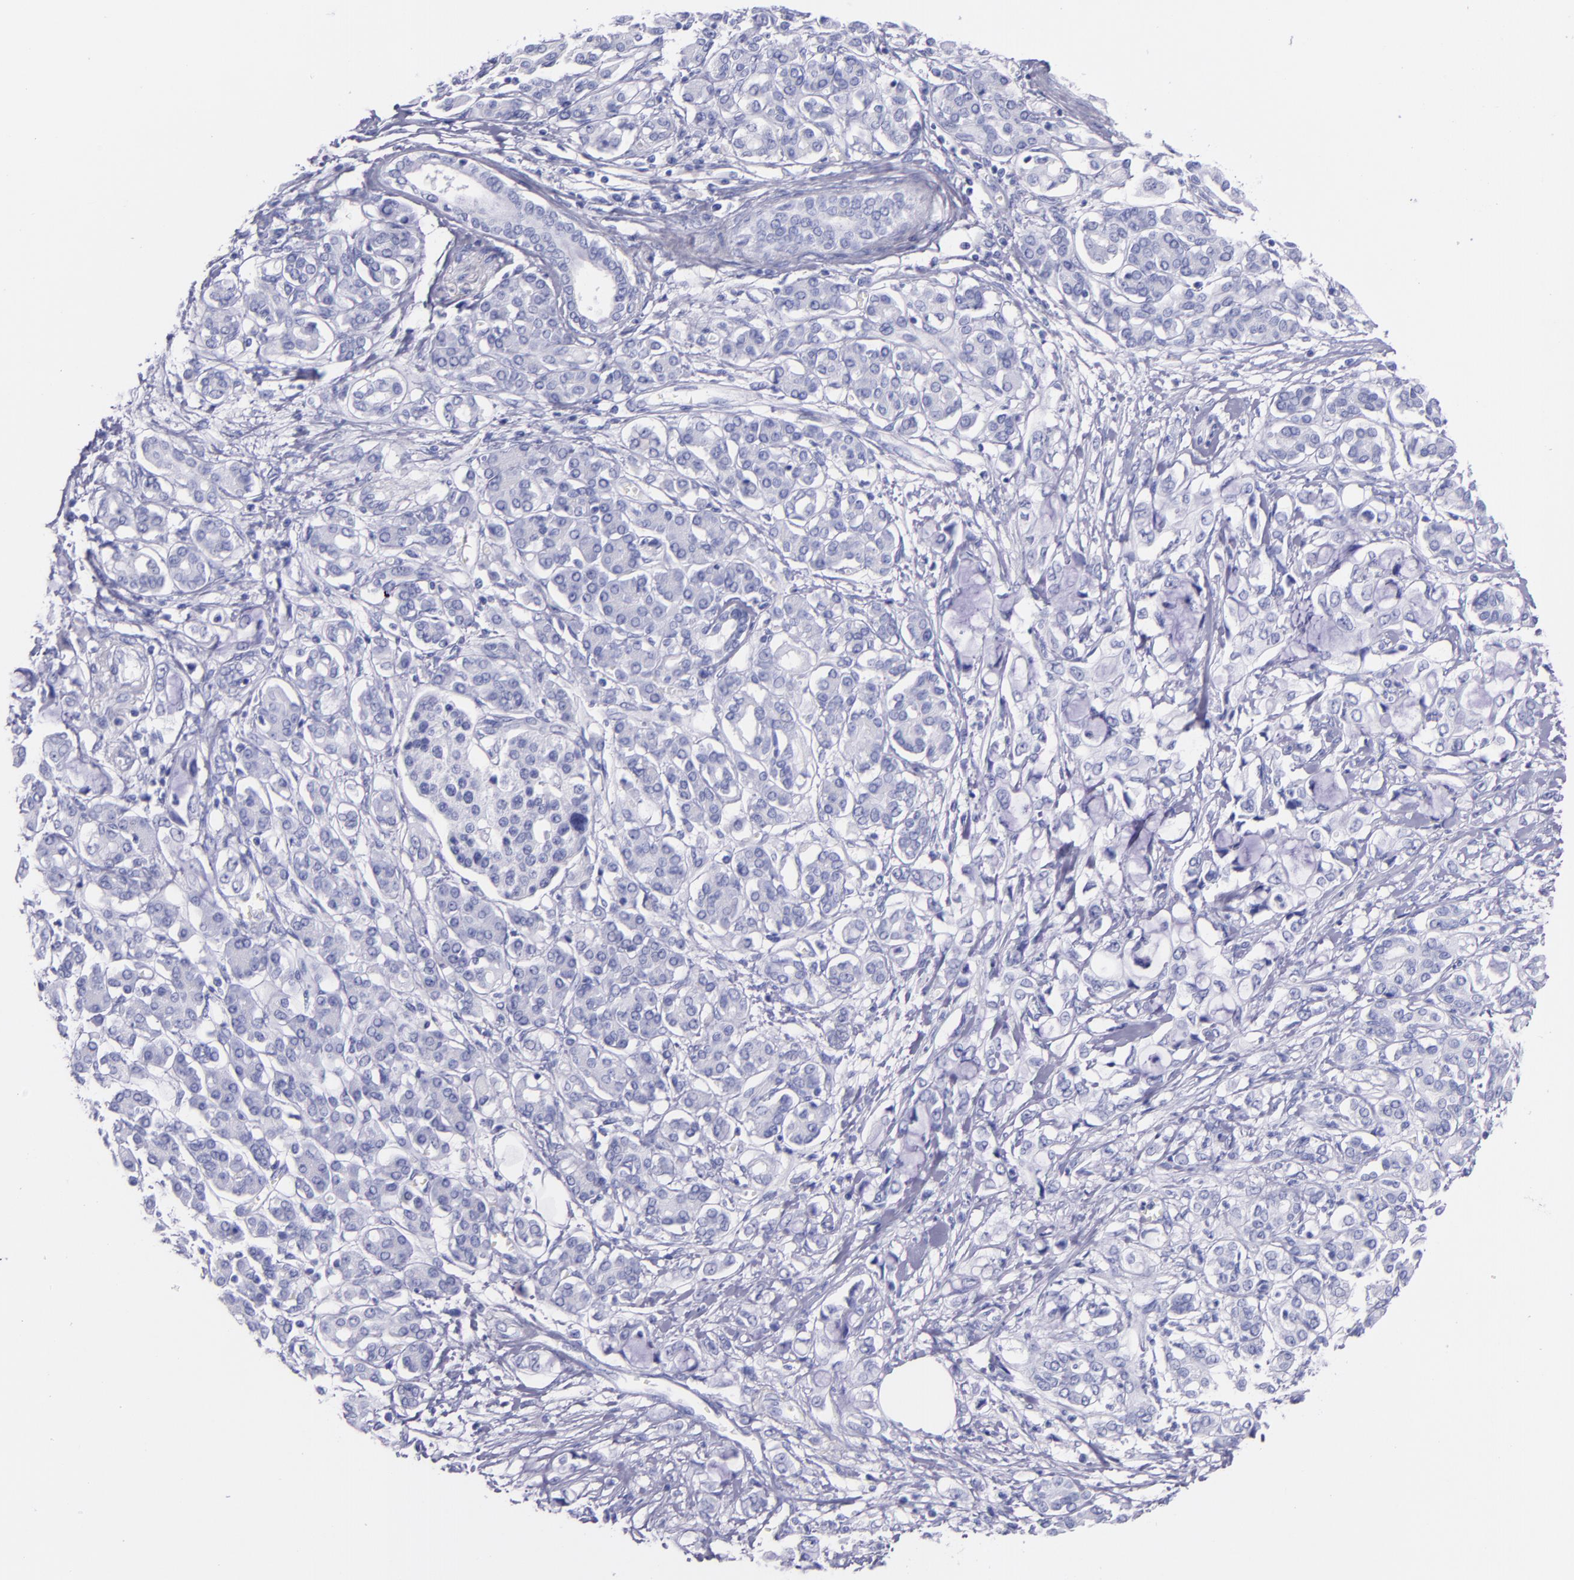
{"staining": {"intensity": "negative", "quantity": "none", "location": "none"}, "tissue": "pancreatic cancer", "cell_type": "Tumor cells", "image_type": "cancer", "snomed": [{"axis": "morphology", "description": "Adenocarcinoma, NOS"}, {"axis": "topography", "description": "Pancreas"}], "caption": "There is no significant positivity in tumor cells of pancreatic cancer. (Brightfield microscopy of DAB (3,3'-diaminobenzidine) immunohistochemistry at high magnification).", "gene": "SFTPA2", "patient": {"sex": "female", "age": 70}}